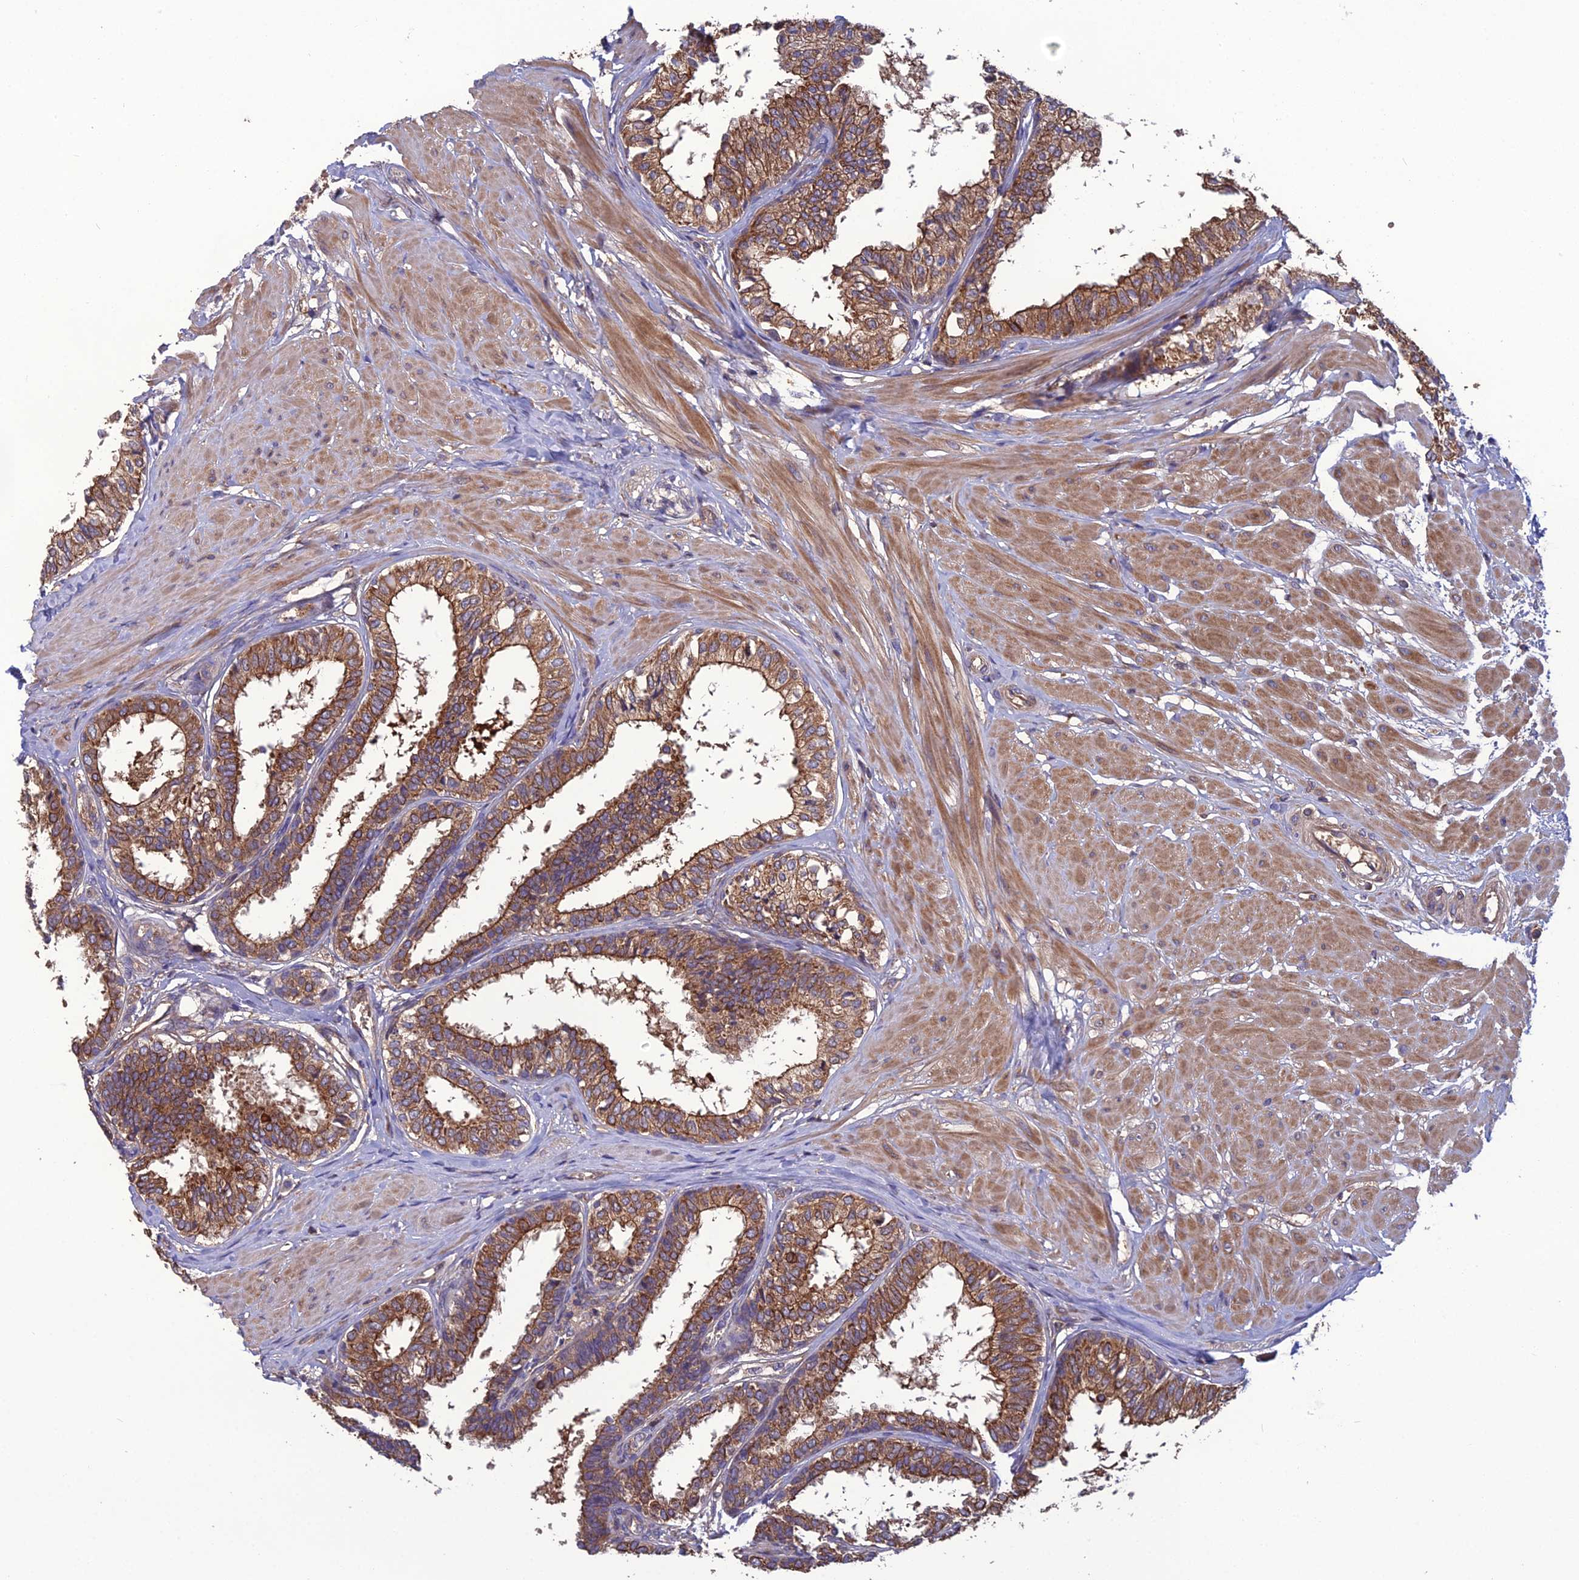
{"staining": {"intensity": "moderate", "quantity": "25%-75%", "location": "cytoplasmic/membranous"}, "tissue": "prostate", "cell_type": "Glandular cells", "image_type": "normal", "snomed": [{"axis": "morphology", "description": "Normal tissue, NOS"}, {"axis": "topography", "description": "Prostate"}], "caption": "A high-resolution image shows immunohistochemistry staining of normal prostate, which displays moderate cytoplasmic/membranous positivity in about 25%-75% of glandular cells. (DAB (3,3'-diaminobenzidine) = brown stain, brightfield microscopy at high magnification).", "gene": "GALR2", "patient": {"sex": "male", "age": 48}}